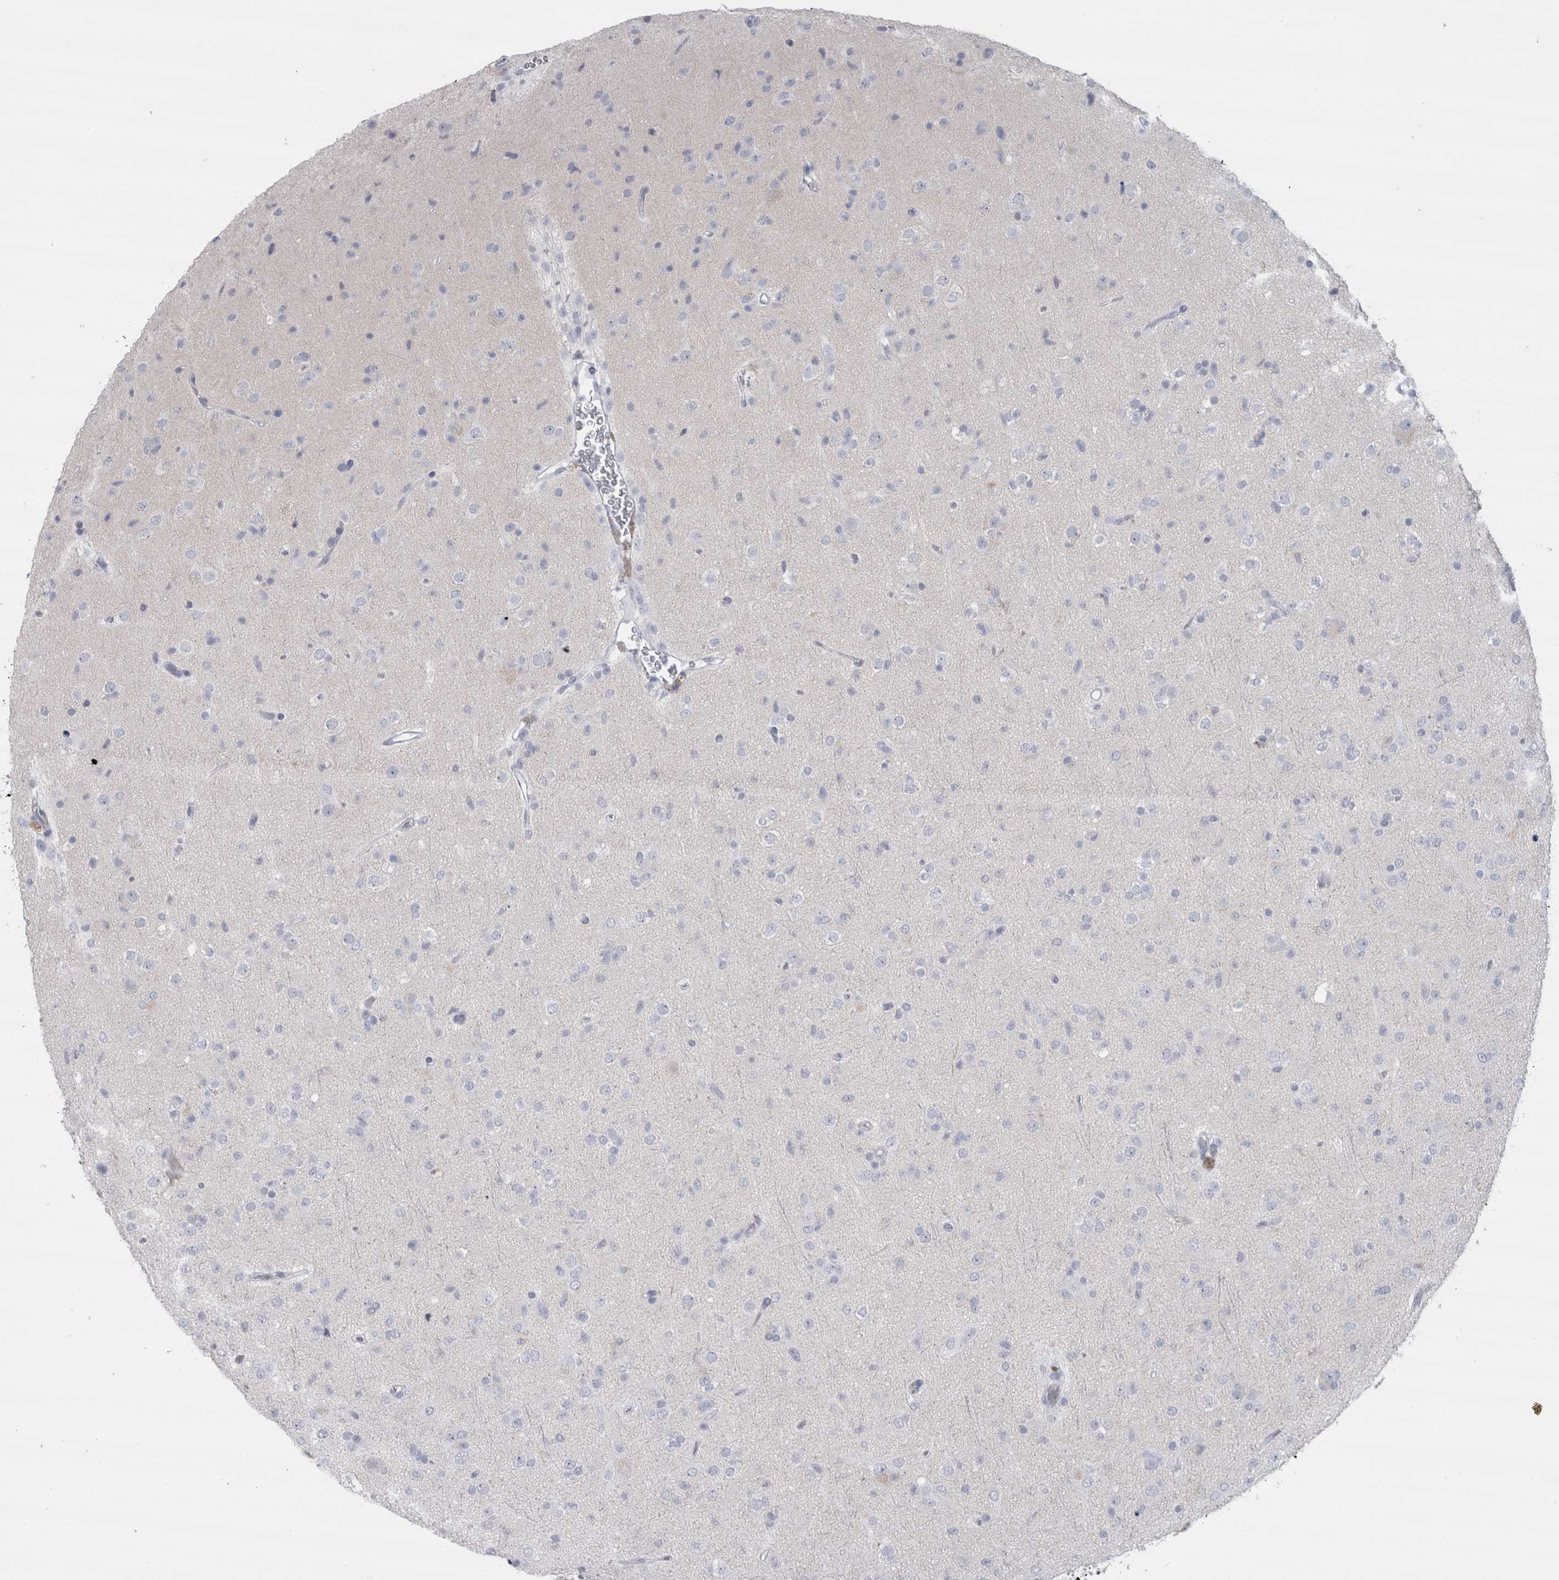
{"staining": {"intensity": "negative", "quantity": "none", "location": "none"}, "tissue": "glioma", "cell_type": "Tumor cells", "image_type": "cancer", "snomed": [{"axis": "morphology", "description": "Glioma, malignant, Low grade"}, {"axis": "topography", "description": "Brain"}], "caption": "High magnification brightfield microscopy of low-grade glioma (malignant) stained with DAB (brown) and counterstained with hematoxylin (blue): tumor cells show no significant expression.", "gene": "CDH17", "patient": {"sex": "male", "age": 65}}